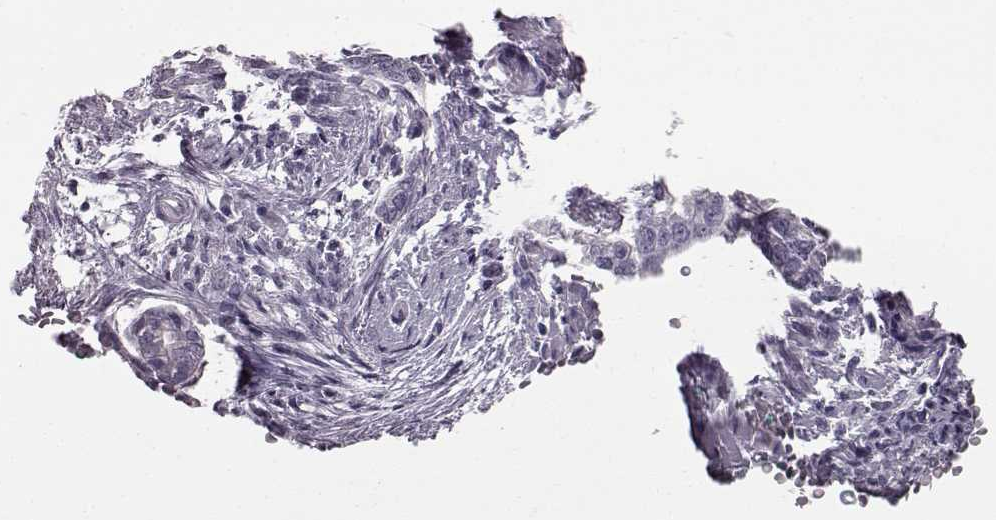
{"staining": {"intensity": "negative", "quantity": "none", "location": "none"}, "tissue": "cervical cancer", "cell_type": "Tumor cells", "image_type": "cancer", "snomed": [{"axis": "morphology", "description": "Adenocarcinoma, NOS"}, {"axis": "topography", "description": "Cervix"}], "caption": "Tumor cells are negative for protein expression in human cervical cancer (adenocarcinoma).", "gene": "PRPH2", "patient": {"sex": "female", "age": 62}}